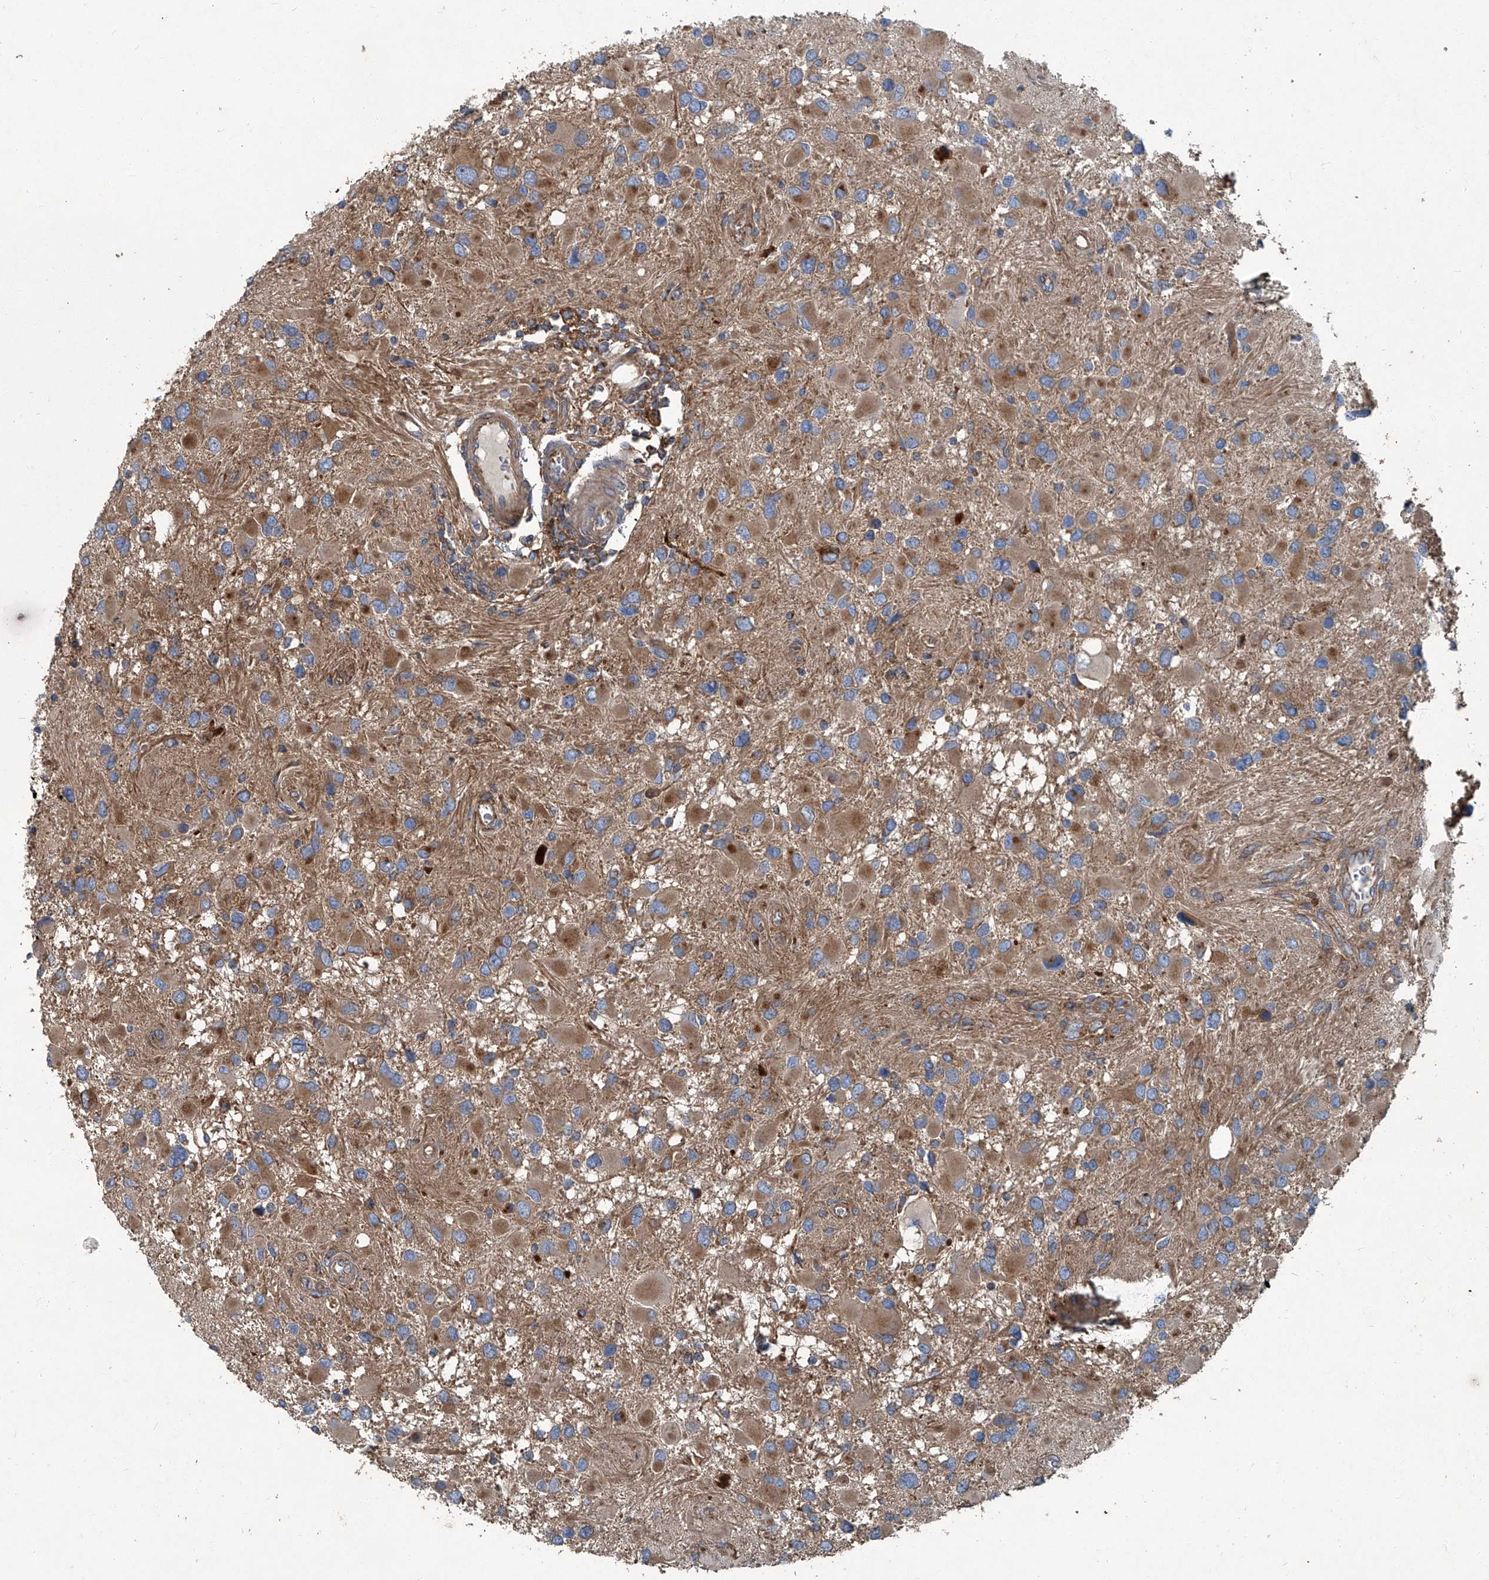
{"staining": {"intensity": "moderate", "quantity": ">75%", "location": "cytoplasmic/membranous"}, "tissue": "glioma", "cell_type": "Tumor cells", "image_type": "cancer", "snomed": [{"axis": "morphology", "description": "Glioma, malignant, High grade"}, {"axis": "topography", "description": "Brain"}], "caption": "Human malignant glioma (high-grade) stained with a protein marker demonstrates moderate staining in tumor cells.", "gene": "PIGH", "patient": {"sex": "male", "age": 53}}